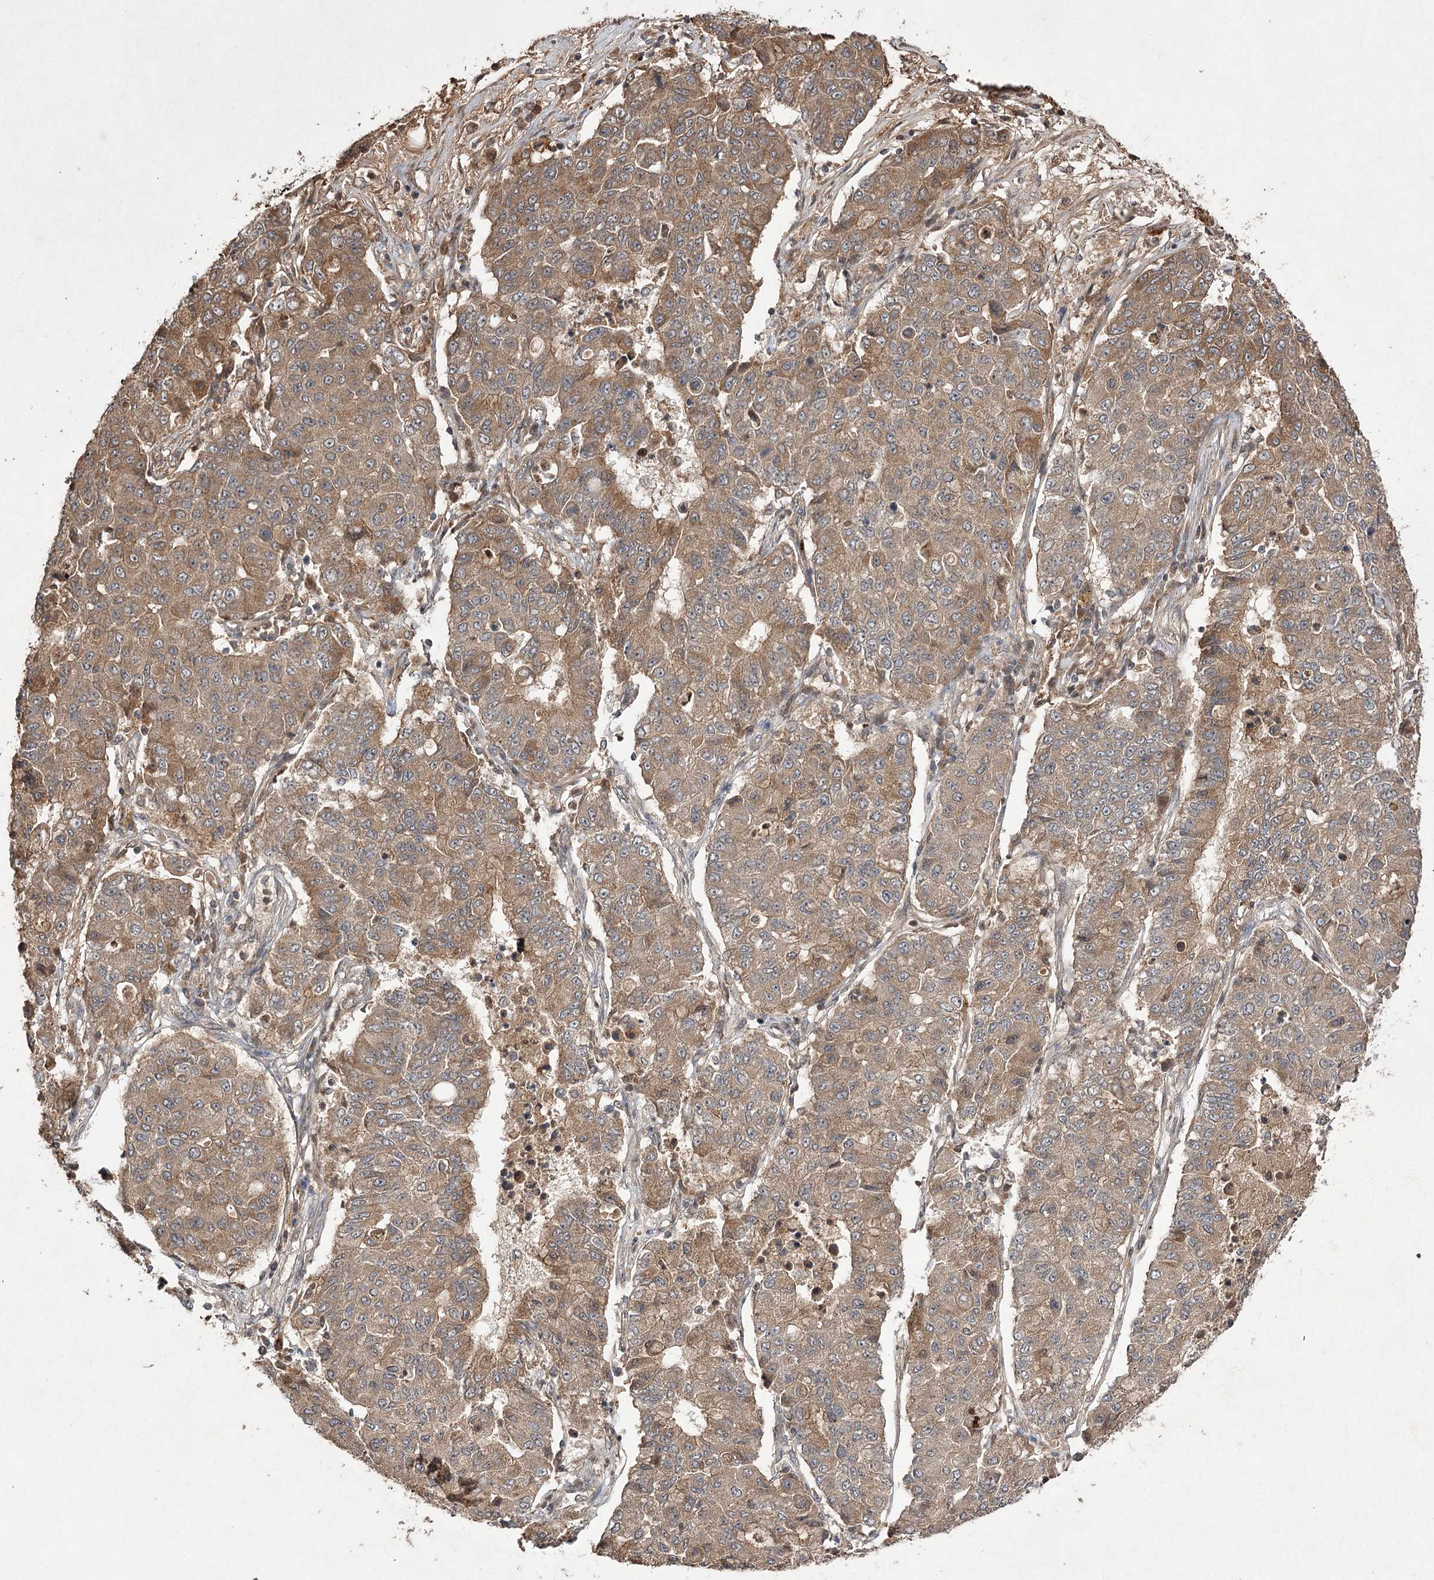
{"staining": {"intensity": "moderate", "quantity": ">75%", "location": "cytoplasmic/membranous"}, "tissue": "lung cancer", "cell_type": "Tumor cells", "image_type": "cancer", "snomed": [{"axis": "morphology", "description": "Squamous cell carcinoma, NOS"}, {"axis": "topography", "description": "Lung"}], "caption": "Lung cancer (squamous cell carcinoma) stained for a protein reveals moderate cytoplasmic/membranous positivity in tumor cells. The protein is stained brown, and the nuclei are stained in blue (DAB (3,3'-diaminobenzidine) IHC with brightfield microscopy, high magnification).", "gene": "FANCL", "patient": {"sex": "male", "age": 74}}